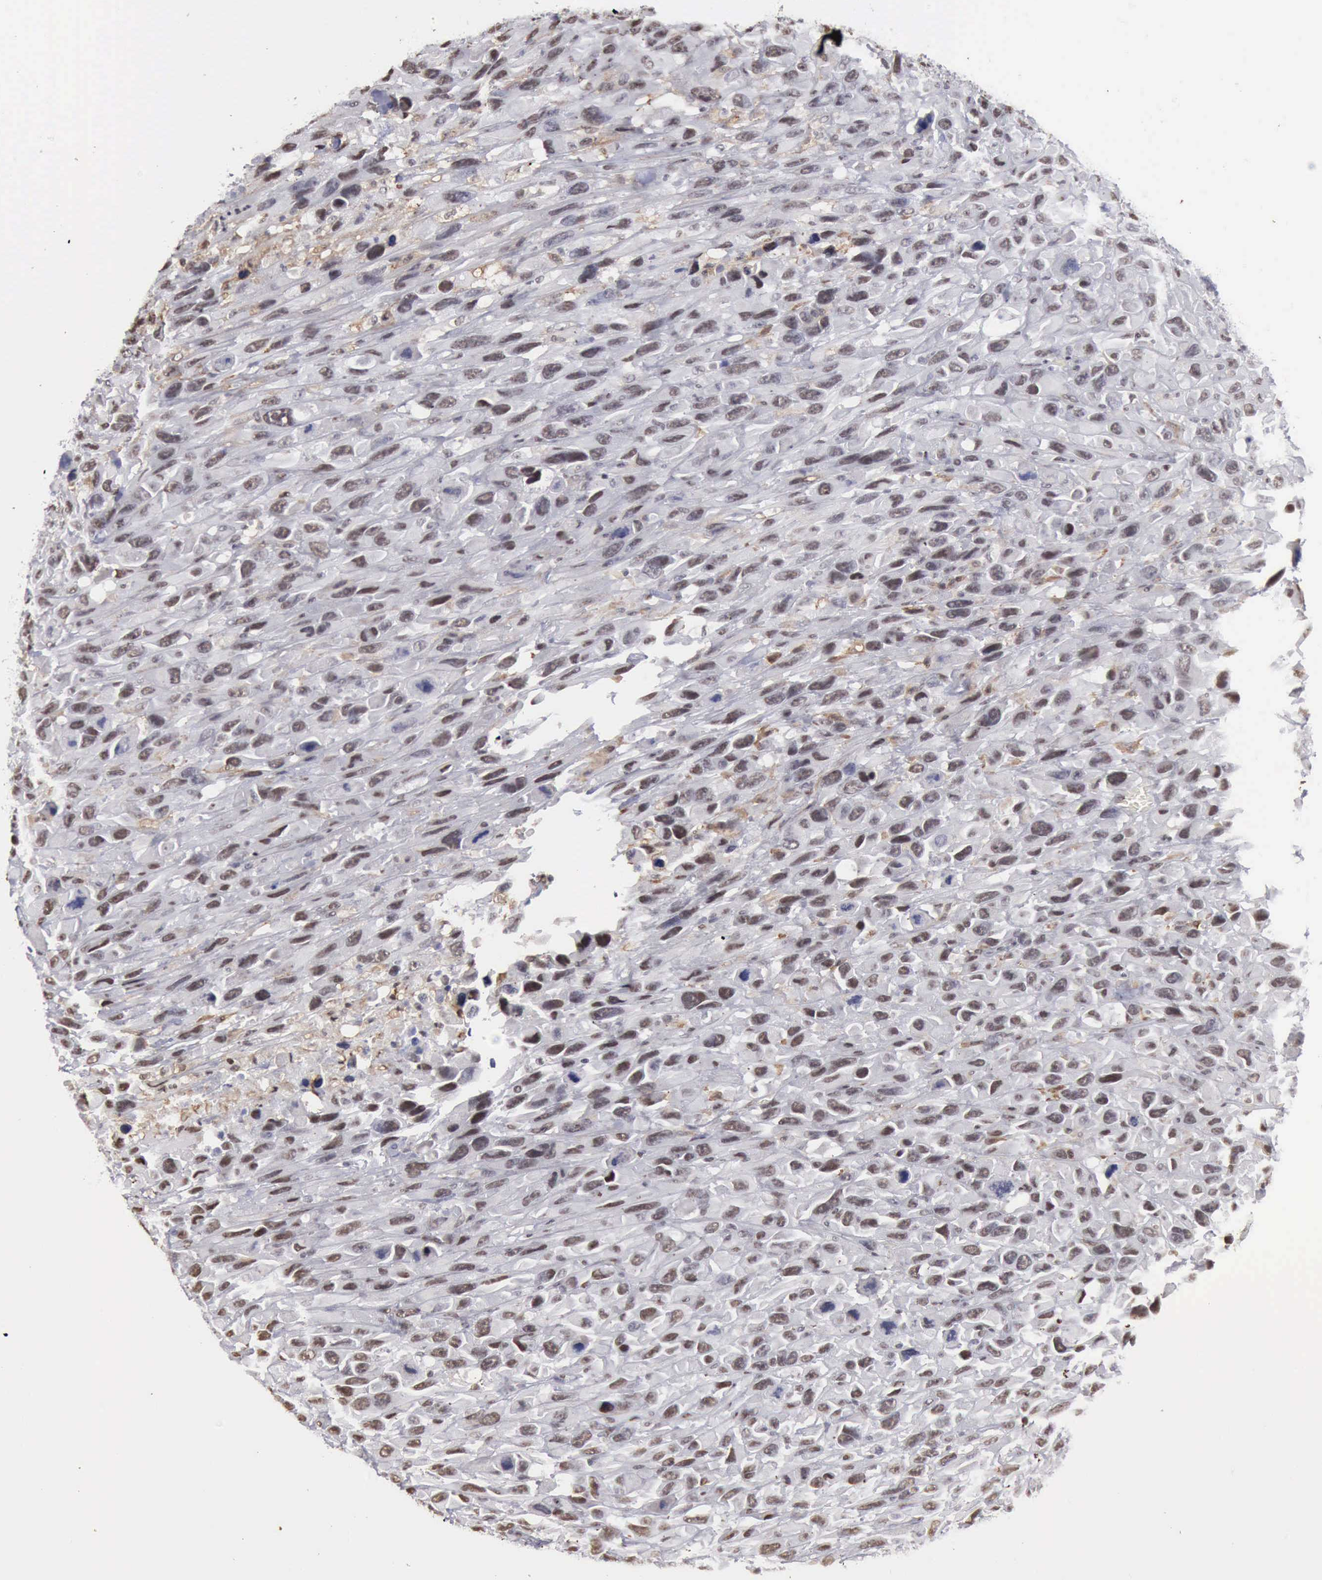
{"staining": {"intensity": "moderate", "quantity": "25%-75%", "location": "nuclear"}, "tissue": "renal cancer", "cell_type": "Tumor cells", "image_type": "cancer", "snomed": [{"axis": "morphology", "description": "Adenocarcinoma, NOS"}, {"axis": "topography", "description": "Kidney"}], "caption": "Moderate nuclear staining is present in about 25%-75% of tumor cells in renal cancer.", "gene": "KIAA0586", "patient": {"sex": "male", "age": 79}}